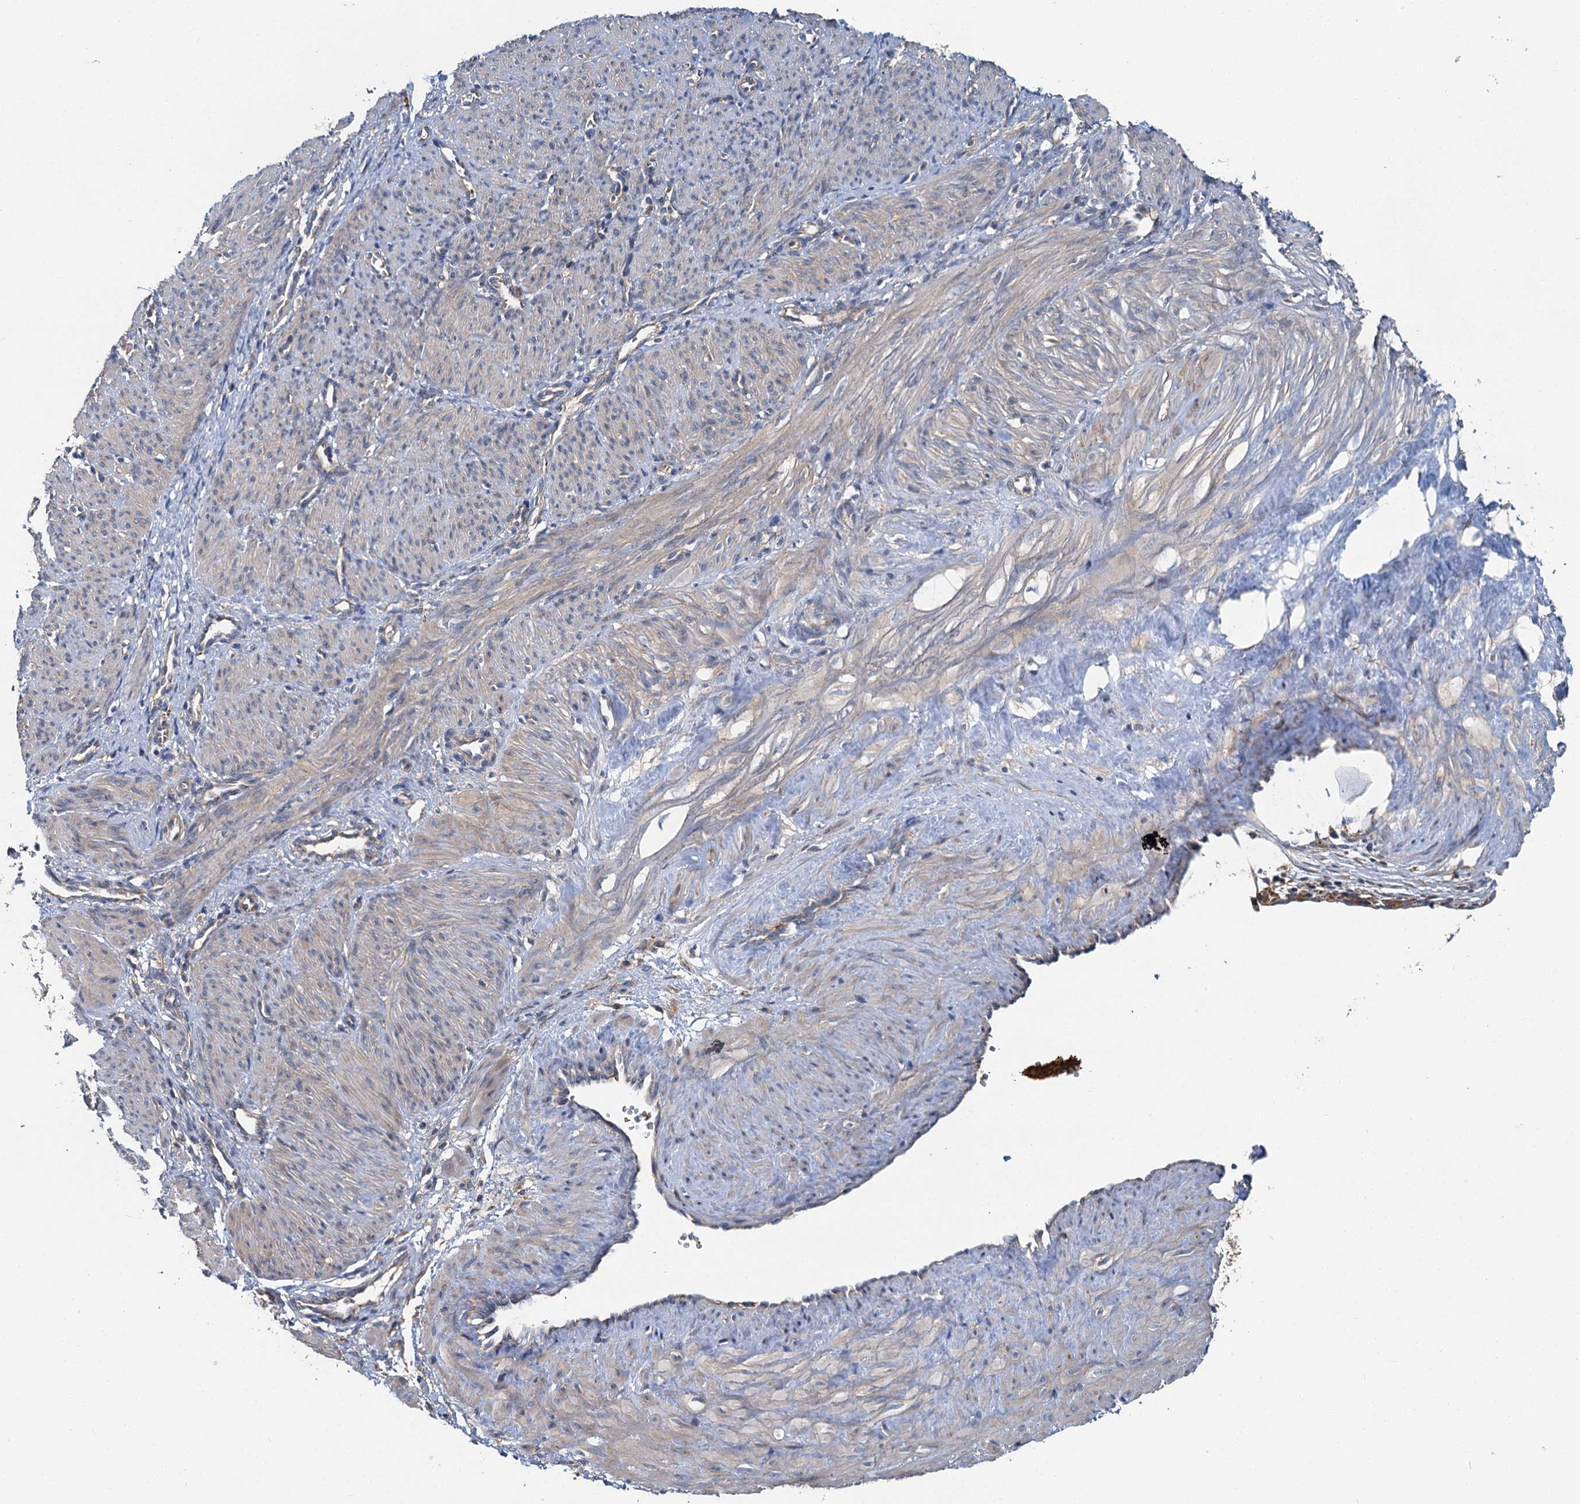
{"staining": {"intensity": "negative", "quantity": "none", "location": "none"}, "tissue": "smooth muscle", "cell_type": "Smooth muscle cells", "image_type": "normal", "snomed": [{"axis": "morphology", "description": "Normal tissue, NOS"}, {"axis": "topography", "description": "Endometrium"}], "caption": "Micrograph shows no significant protein staining in smooth muscle cells of normal smooth muscle.", "gene": "PPIP5K1", "patient": {"sex": "female", "age": 33}}